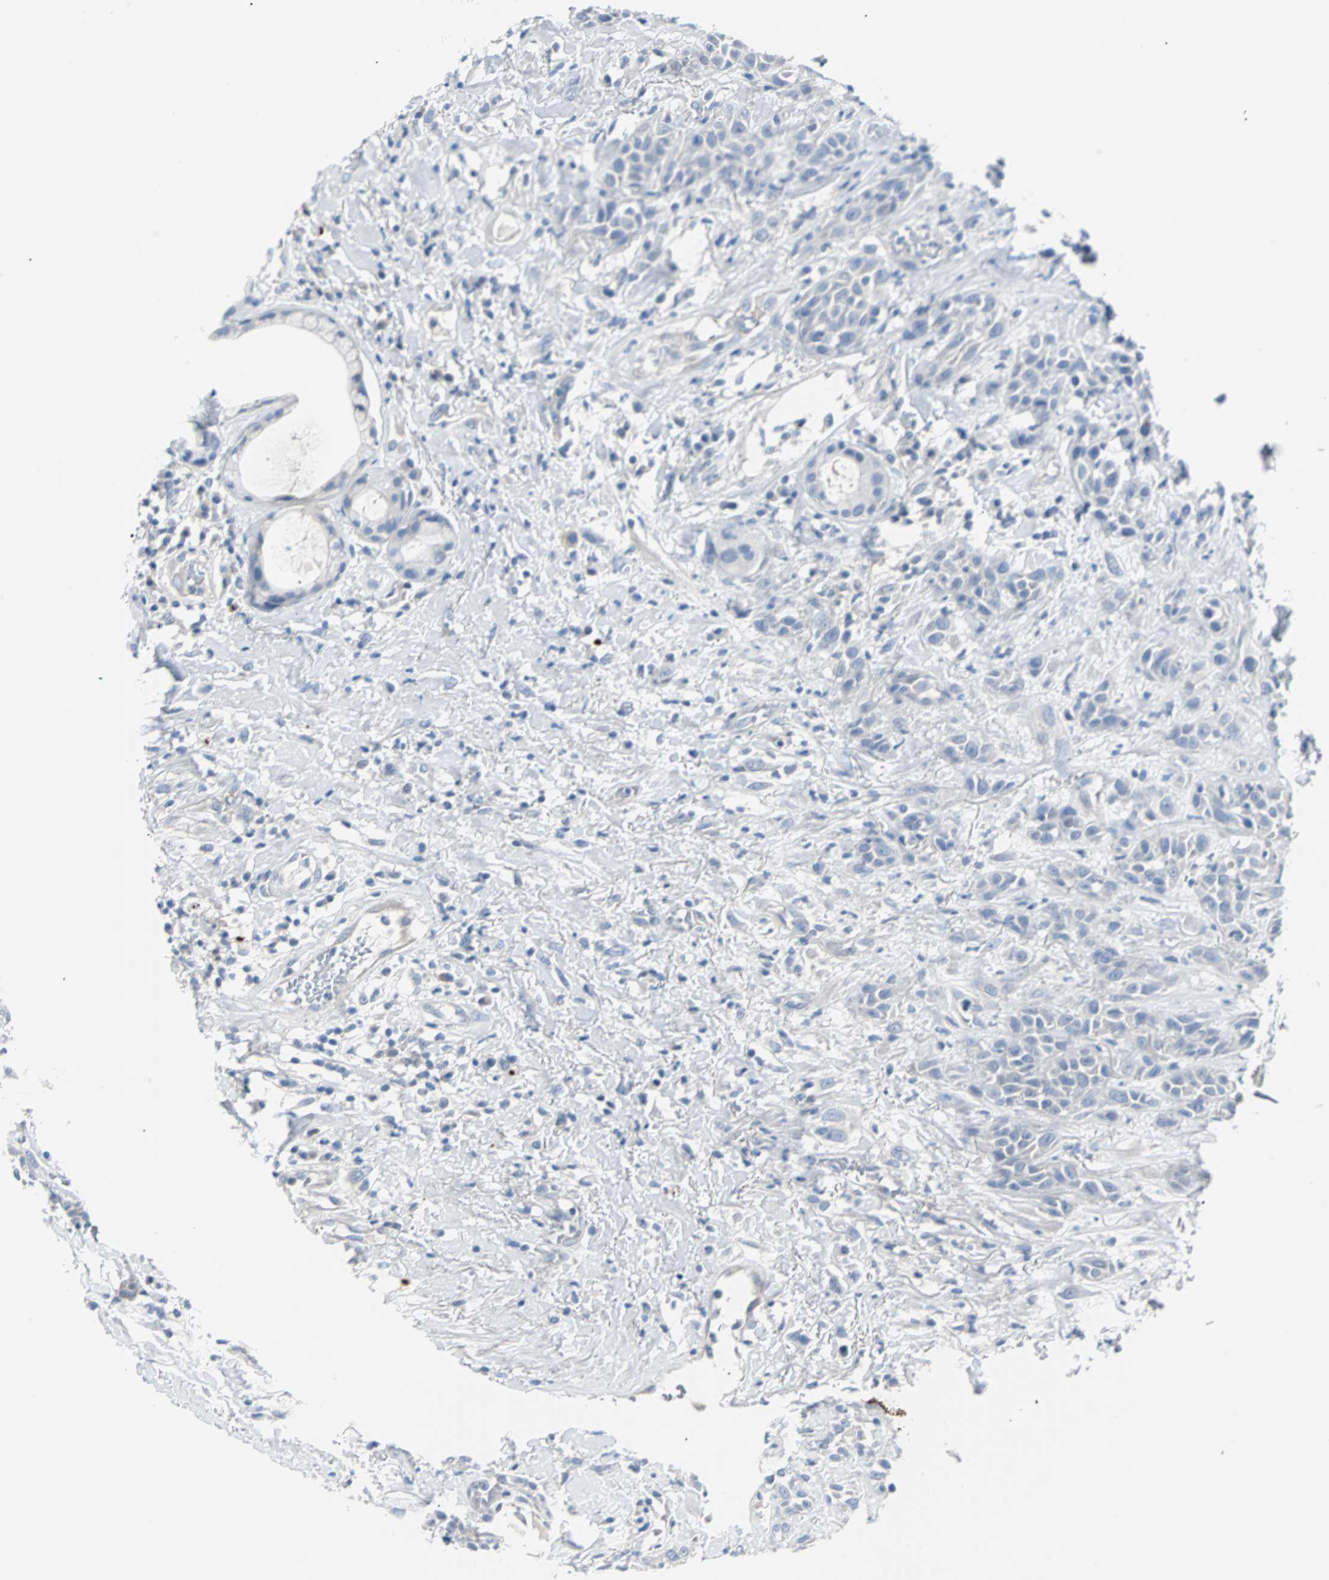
{"staining": {"intensity": "negative", "quantity": "none", "location": "none"}, "tissue": "head and neck cancer", "cell_type": "Tumor cells", "image_type": "cancer", "snomed": [{"axis": "morphology", "description": "Squamous cell carcinoma, NOS"}, {"axis": "topography", "description": "Head-Neck"}], "caption": "Tumor cells show no significant protein staining in head and neck cancer.", "gene": "RASA1", "patient": {"sex": "male", "age": 62}}